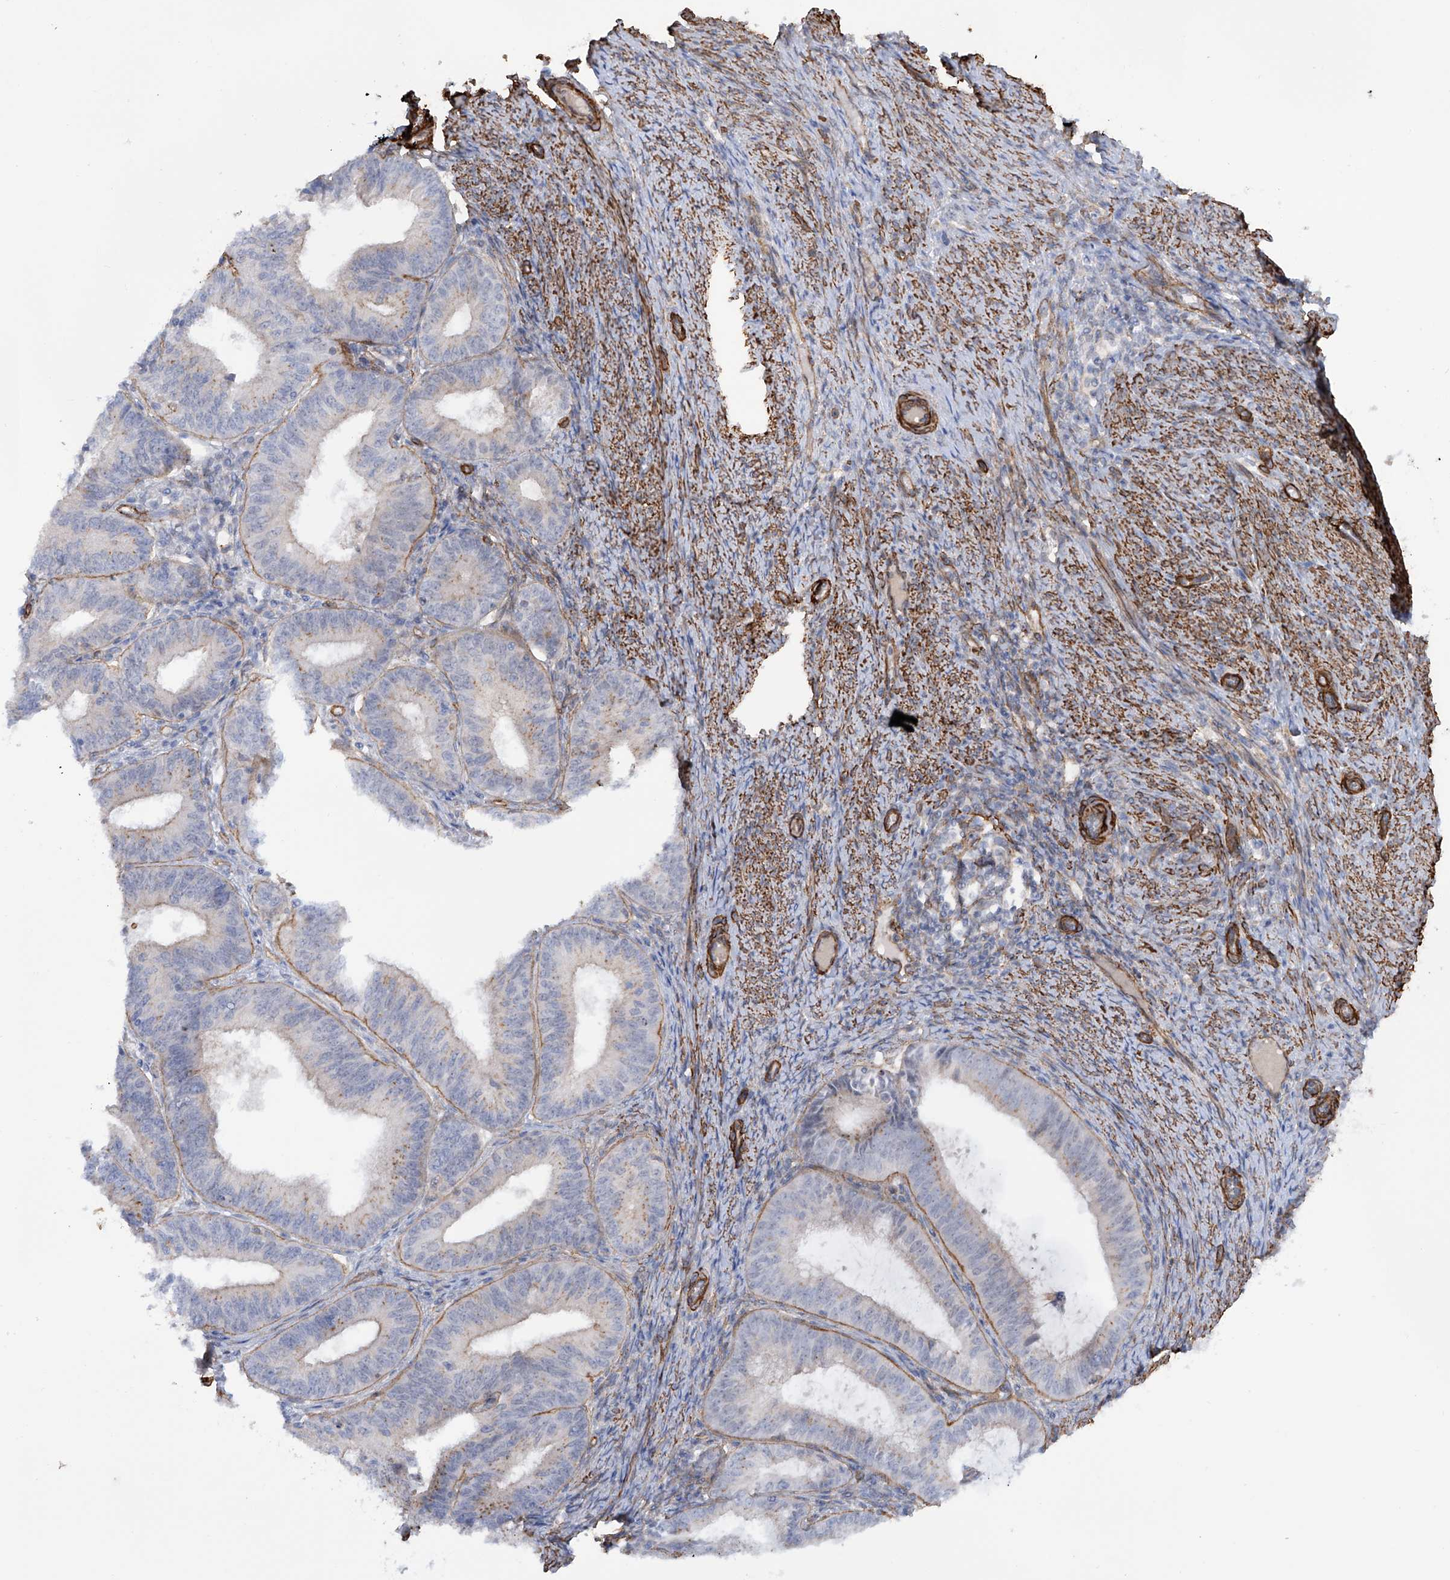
{"staining": {"intensity": "moderate", "quantity": "<25%", "location": "cytoplasmic/membranous"}, "tissue": "endometrial cancer", "cell_type": "Tumor cells", "image_type": "cancer", "snomed": [{"axis": "morphology", "description": "Adenocarcinoma, NOS"}, {"axis": "topography", "description": "Endometrium"}], "caption": "Immunohistochemistry (IHC) (DAB (3,3'-diaminobenzidine)) staining of human endometrial cancer (adenocarcinoma) exhibits moderate cytoplasmic/membranous protein positivity in about <25% of tumor cells.", "gene": "ZNF490", "patient": {"sex": "female", "age": 51}}